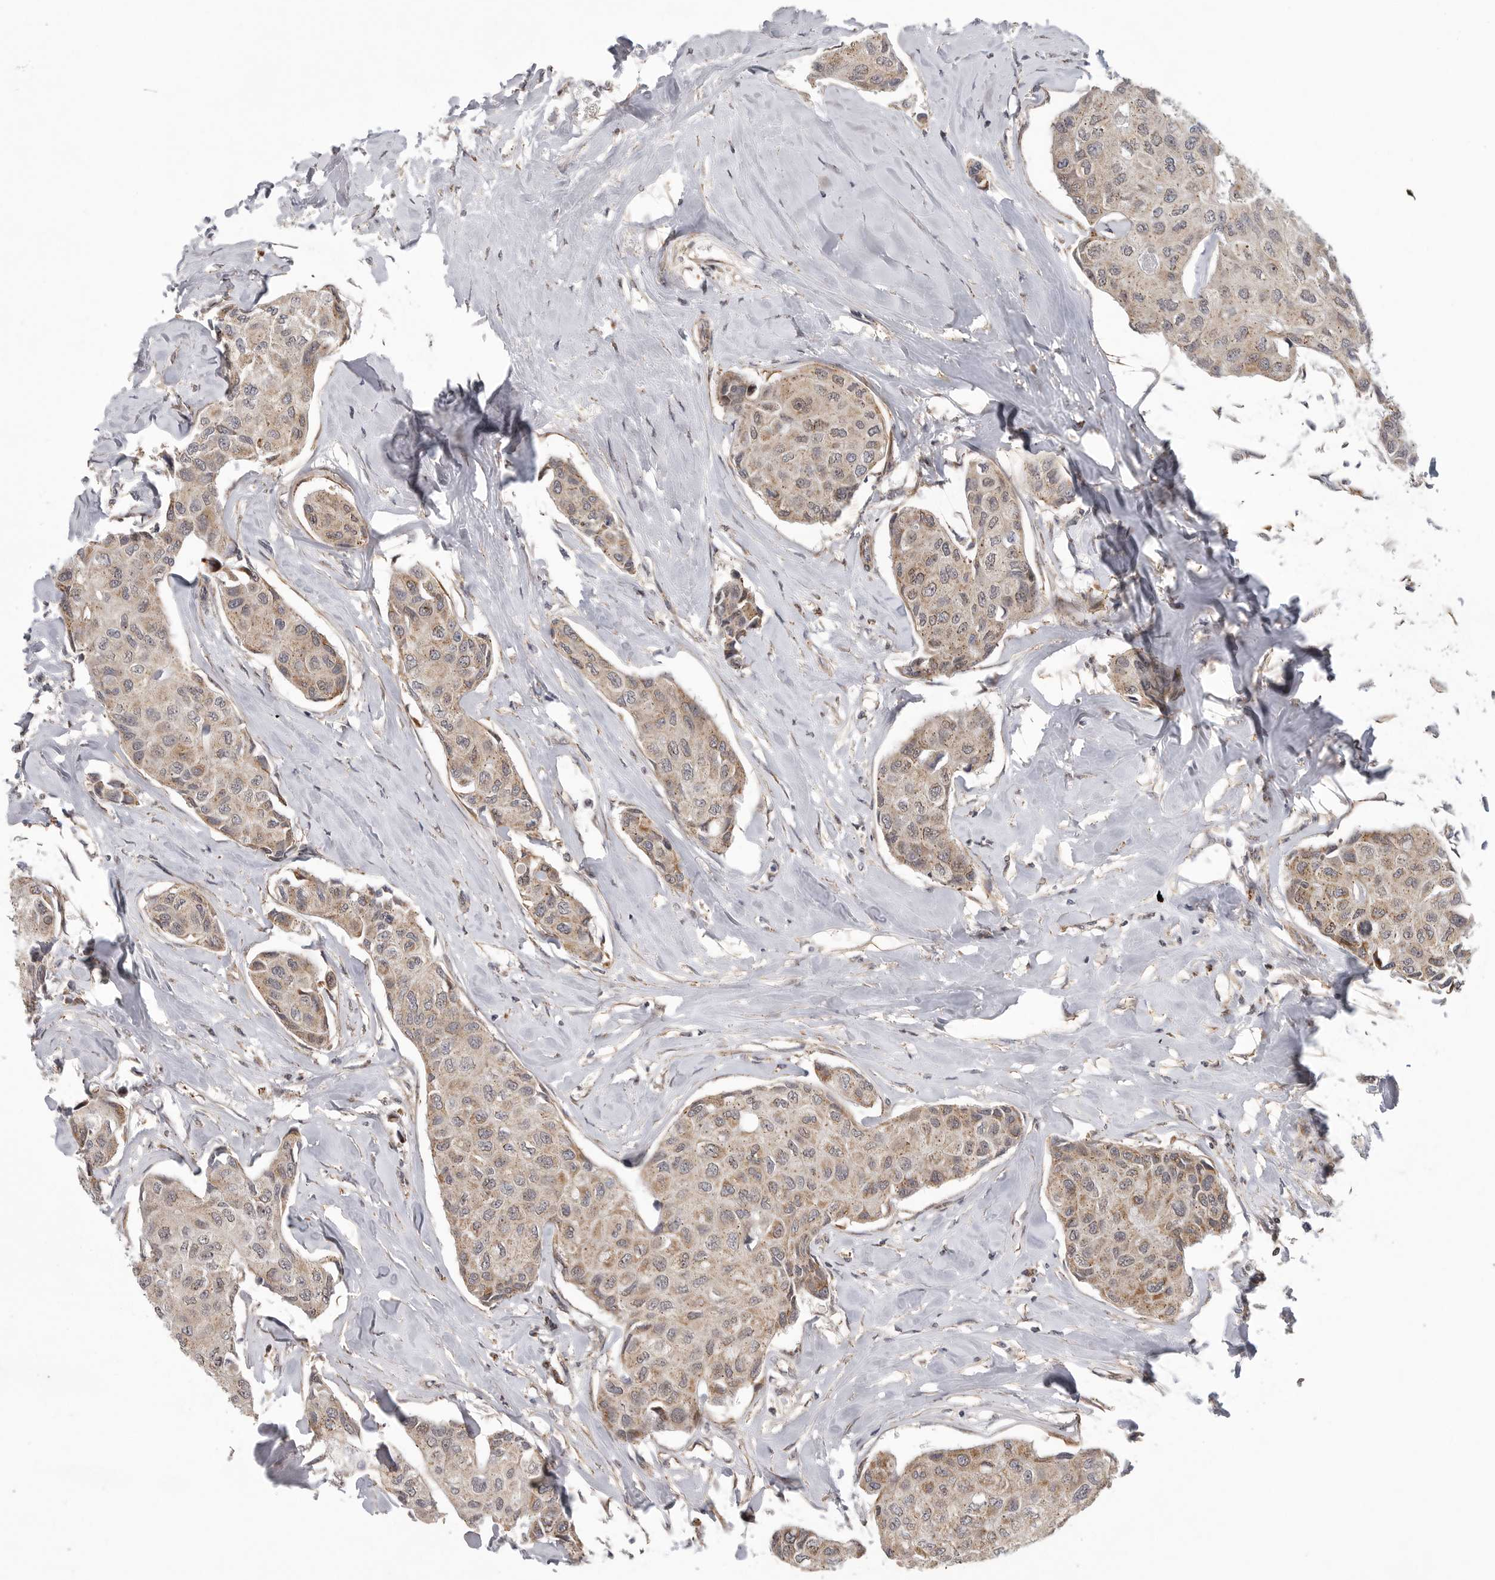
{"staining": {"intensity": "weak", "quantity": ">75%", "location": "cytoplasmic/membranous"}, "tissue": "breast cancer", "cell_type": "Tumor cells", "image_type": "cancer", "snomed": [{"axis": "morphology", "description": "Duct carcinoma"}, {"axis": "topography", "description": "Breast"}], "caption": "Protein expression by IHC displays weak cytoplasmic/membranous positivity in about >75% of tumor cells in breast infiltrating ductal carcinoma.", "gene": "TMPRSS11F", "patient": {"sex": "female", "age": 80}}